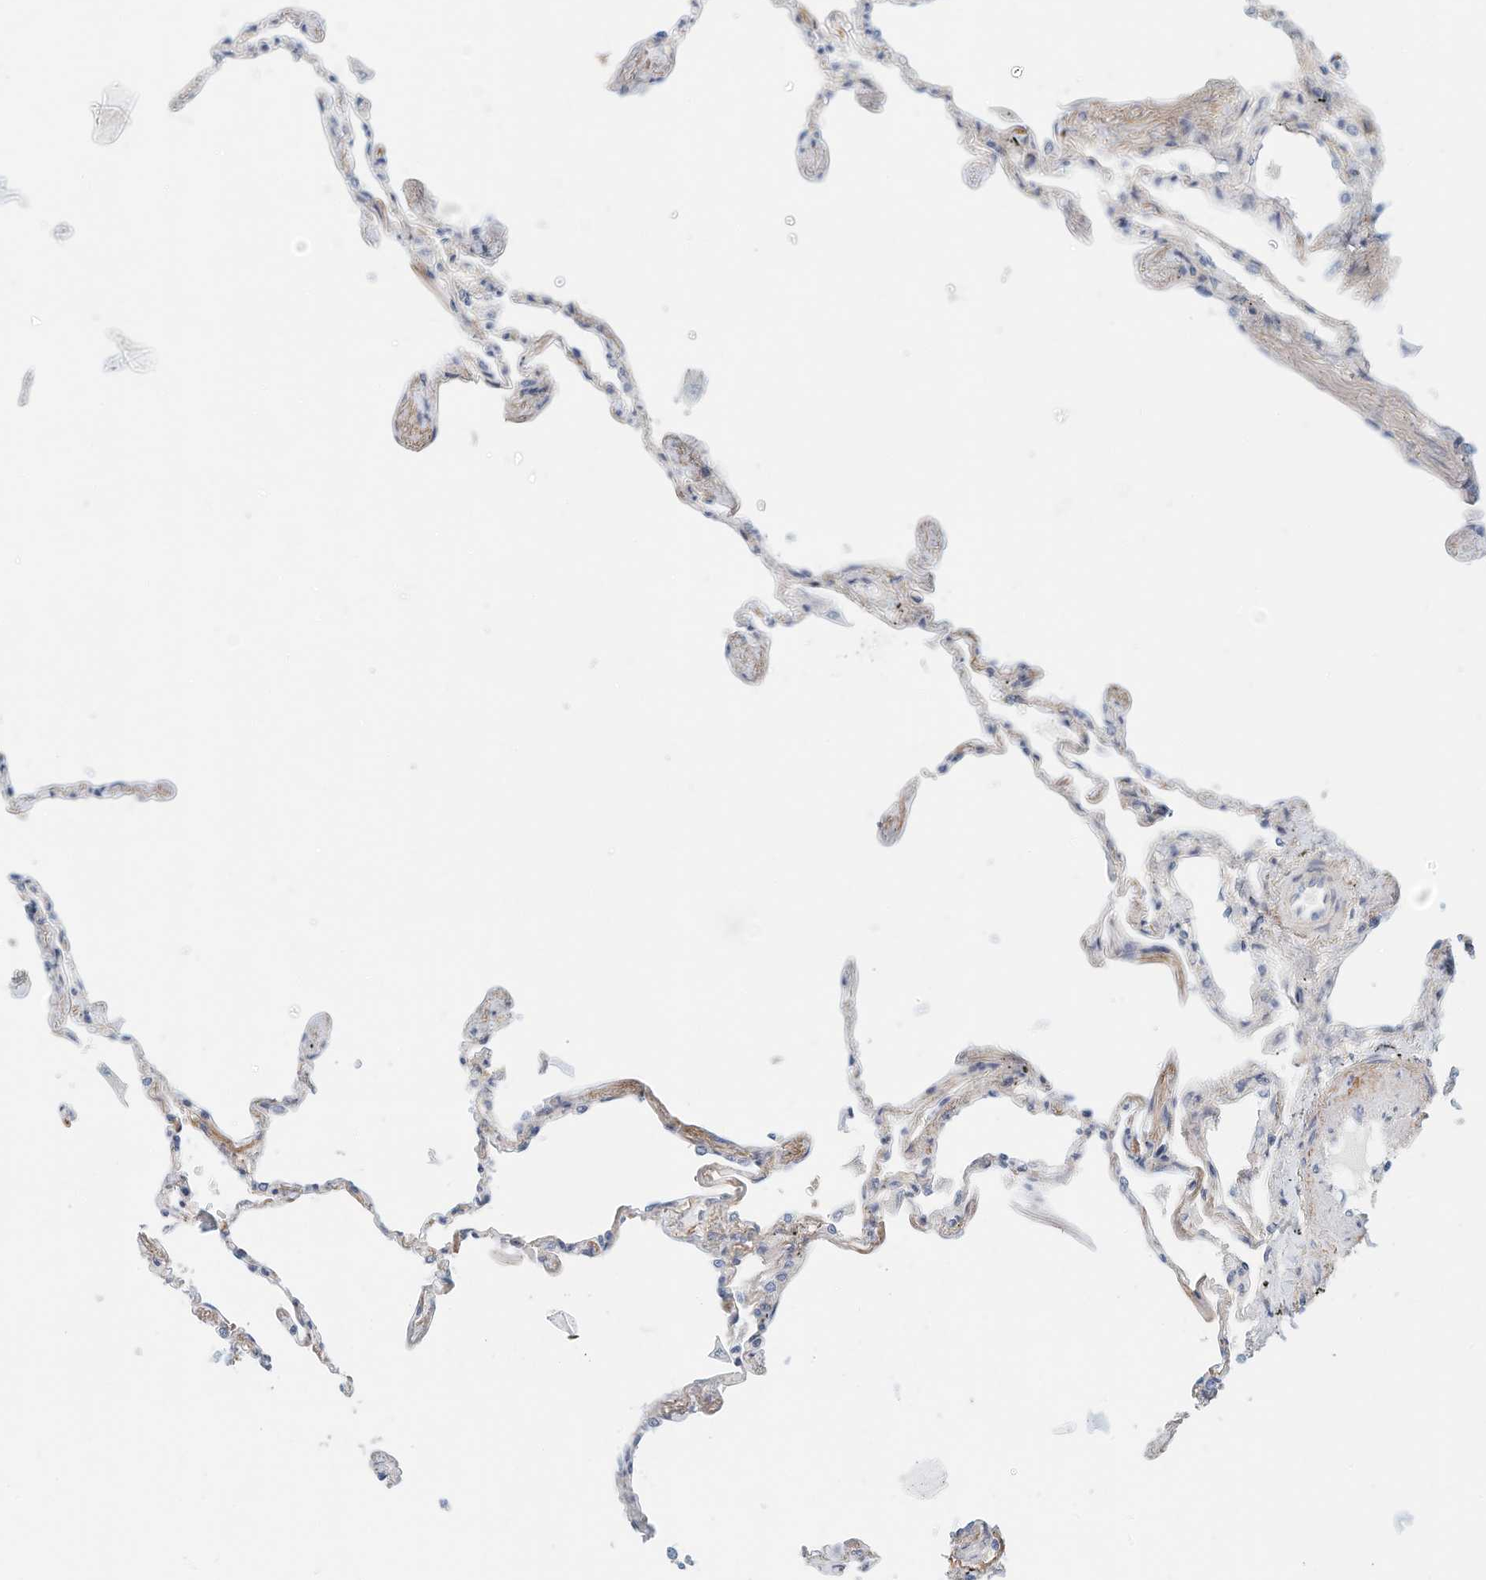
{"staining": {"intensity": "negative", "quantity": "none", "location": "none"}, "tissue": "lung", "cell_type": "Alveolar cells", "image_type": "normal", "snomed": [{"axis": "morphology", "description": "Normal tissue, NOS"}, {"axis": "topography", "description": "Lung"}], "caption": "IHC of normal lung reveals no staining in alveolar cells.", "gene": "ARHGAP28", "patient": {"sex": "female", "age": 67}}